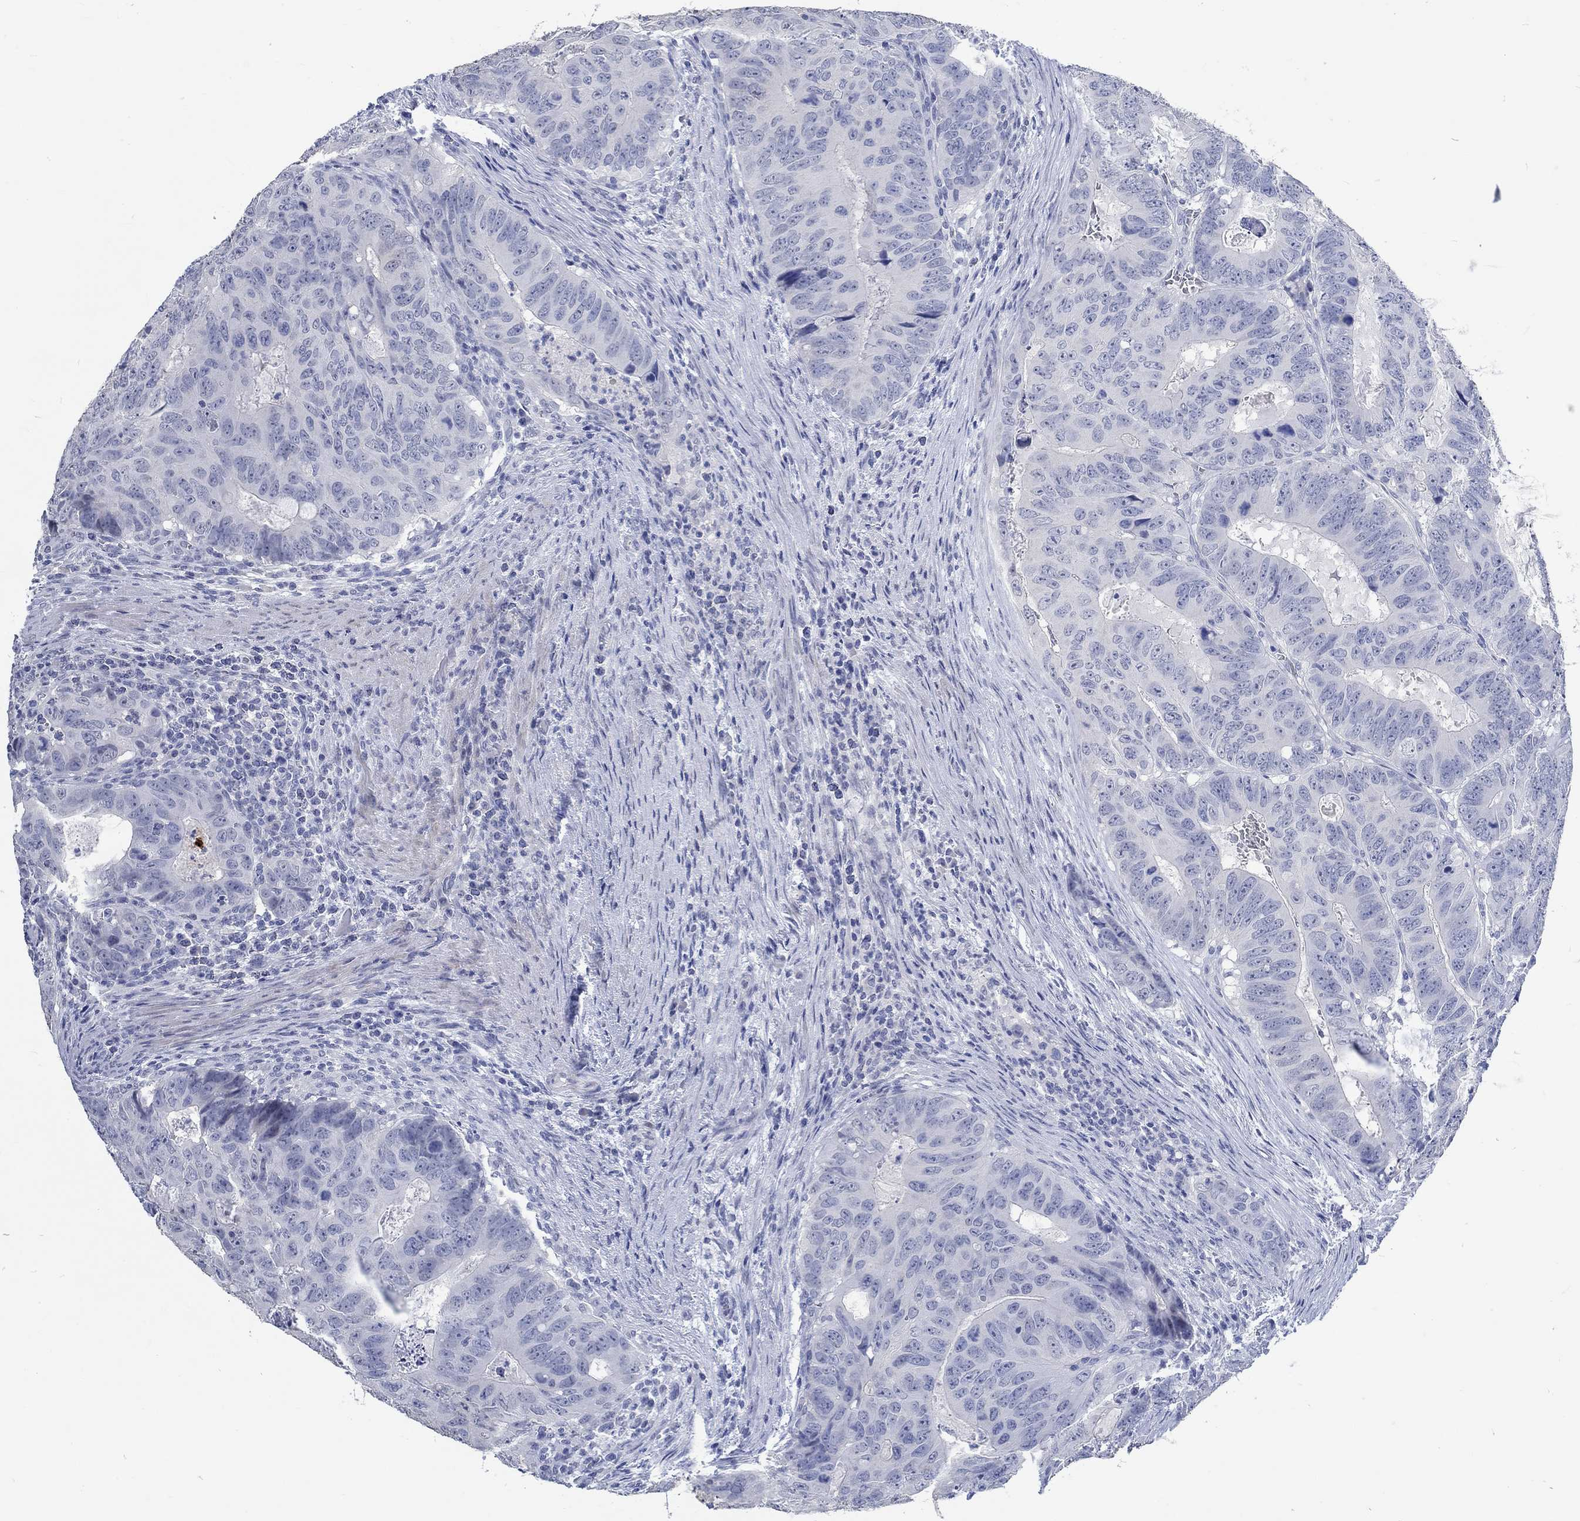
{"staining": {"intensity": "negative", "quantity": "none", "location": "none"}, "tissue": "colorectal cancer", "cell_type": "Tumor cells", "image_type": "cancer", "snomed": [{"axis": "morphology", "description": "Adenocarcinoma, NOS"}, {"axis": "topography", "description": "Colon"}], "caption": "Adenocarcinoma (colorectal) was stained to show a protein in brown. There is no significant expression in tumor cells. (DAB immunohistochemistry visualized using brightfield microscopy, high magnification).", "gene": "C4orf47", "patient": {"sex": "male", "age": 79}}